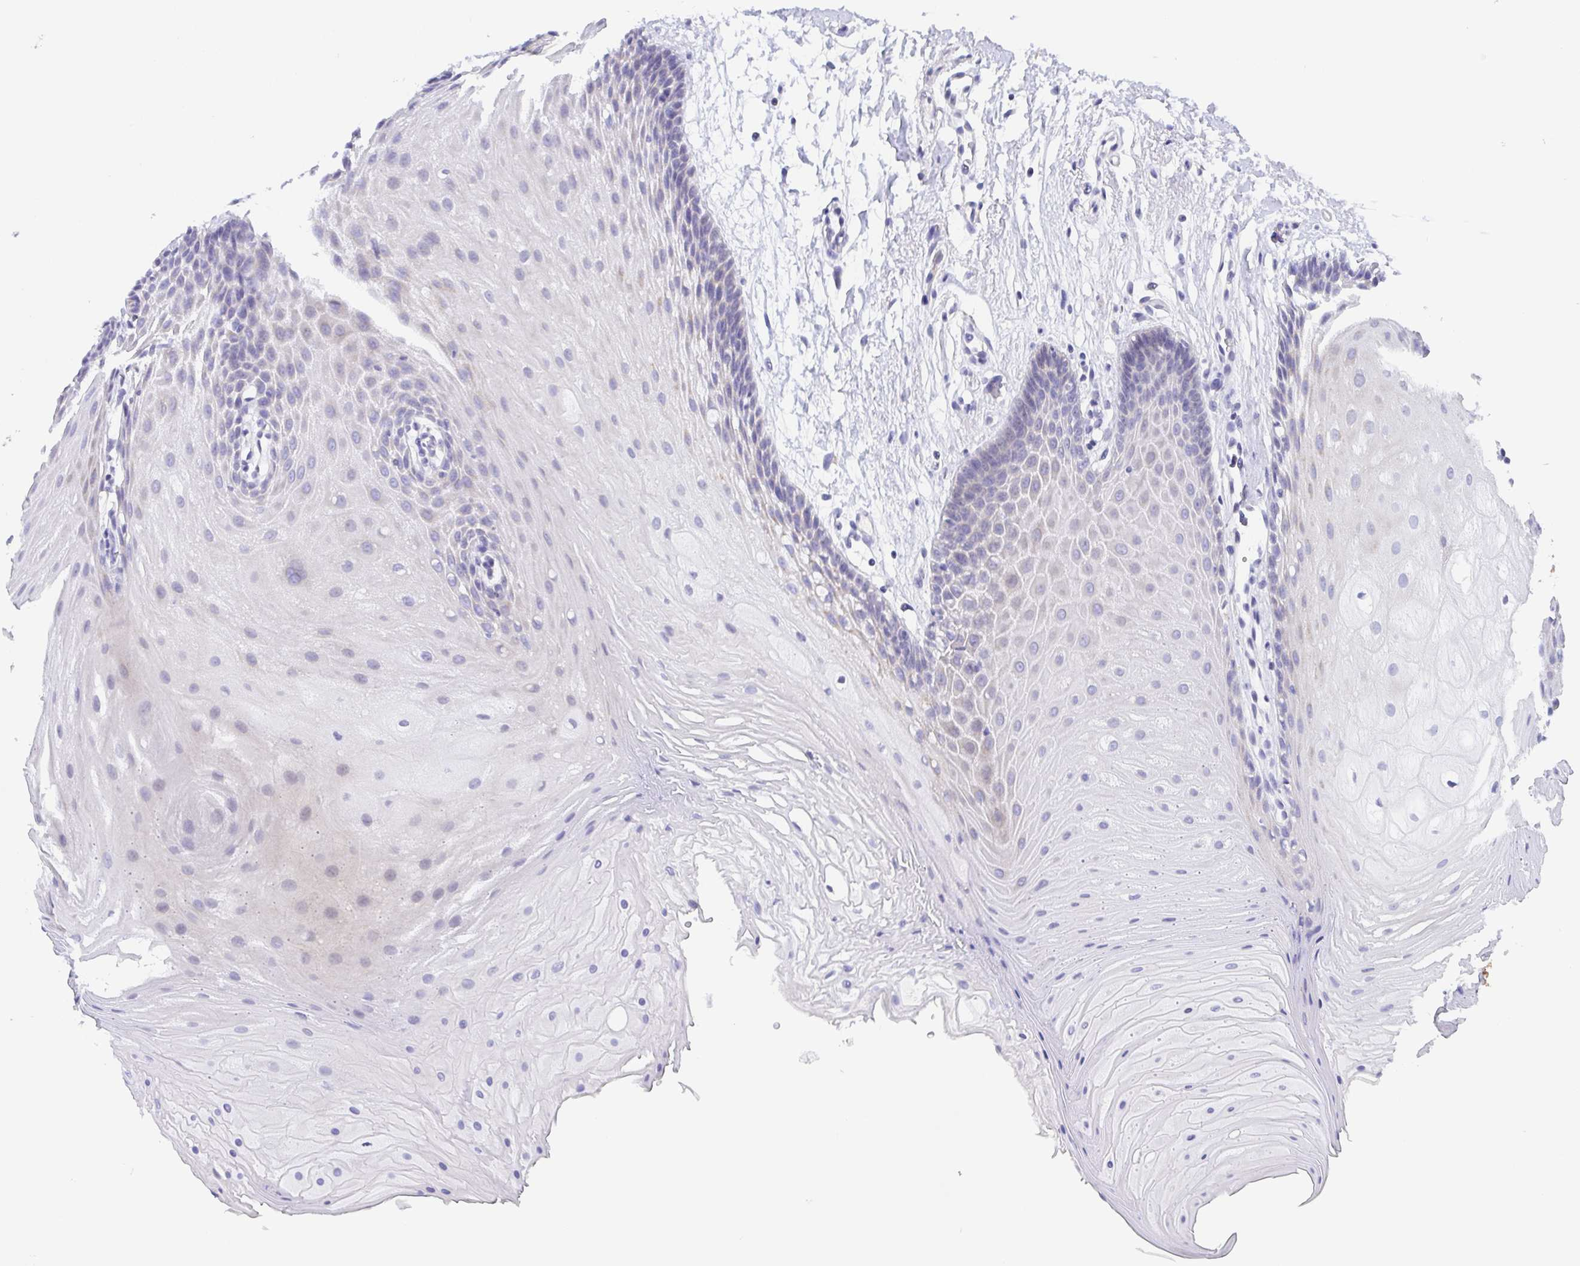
{"staining": {"intensity": "weak", "quantity": "<25%", "location": "cytoplasmic/membranous"}, "tissue": "oral mucosa", "cell_type": "Squamous epithelial cells", "image_type": "normal", "snomed": [{"axis": "morphology", "description": "Normal tissue, NOS"}, {"axis": "morphology", "description": "Squamous cell carcinoma, NOS"}, {"axis": "topography", "description": "Oral tissue"}, {"axis": "topography", "description": "Tounge, NOS"}, {"axis": "topography", "description": "Head-Neck"}], "caption": "Squamous epithelial cells show no significant expression in benign oral mucosa. Brightfield microscopy of immunohistochemistry (IHC) stained with DAB (brown) and hematoxylin (blue), captured at high magnification.", "gene": "MUCL3", "patient": {"sex": "male", "age": 62}}